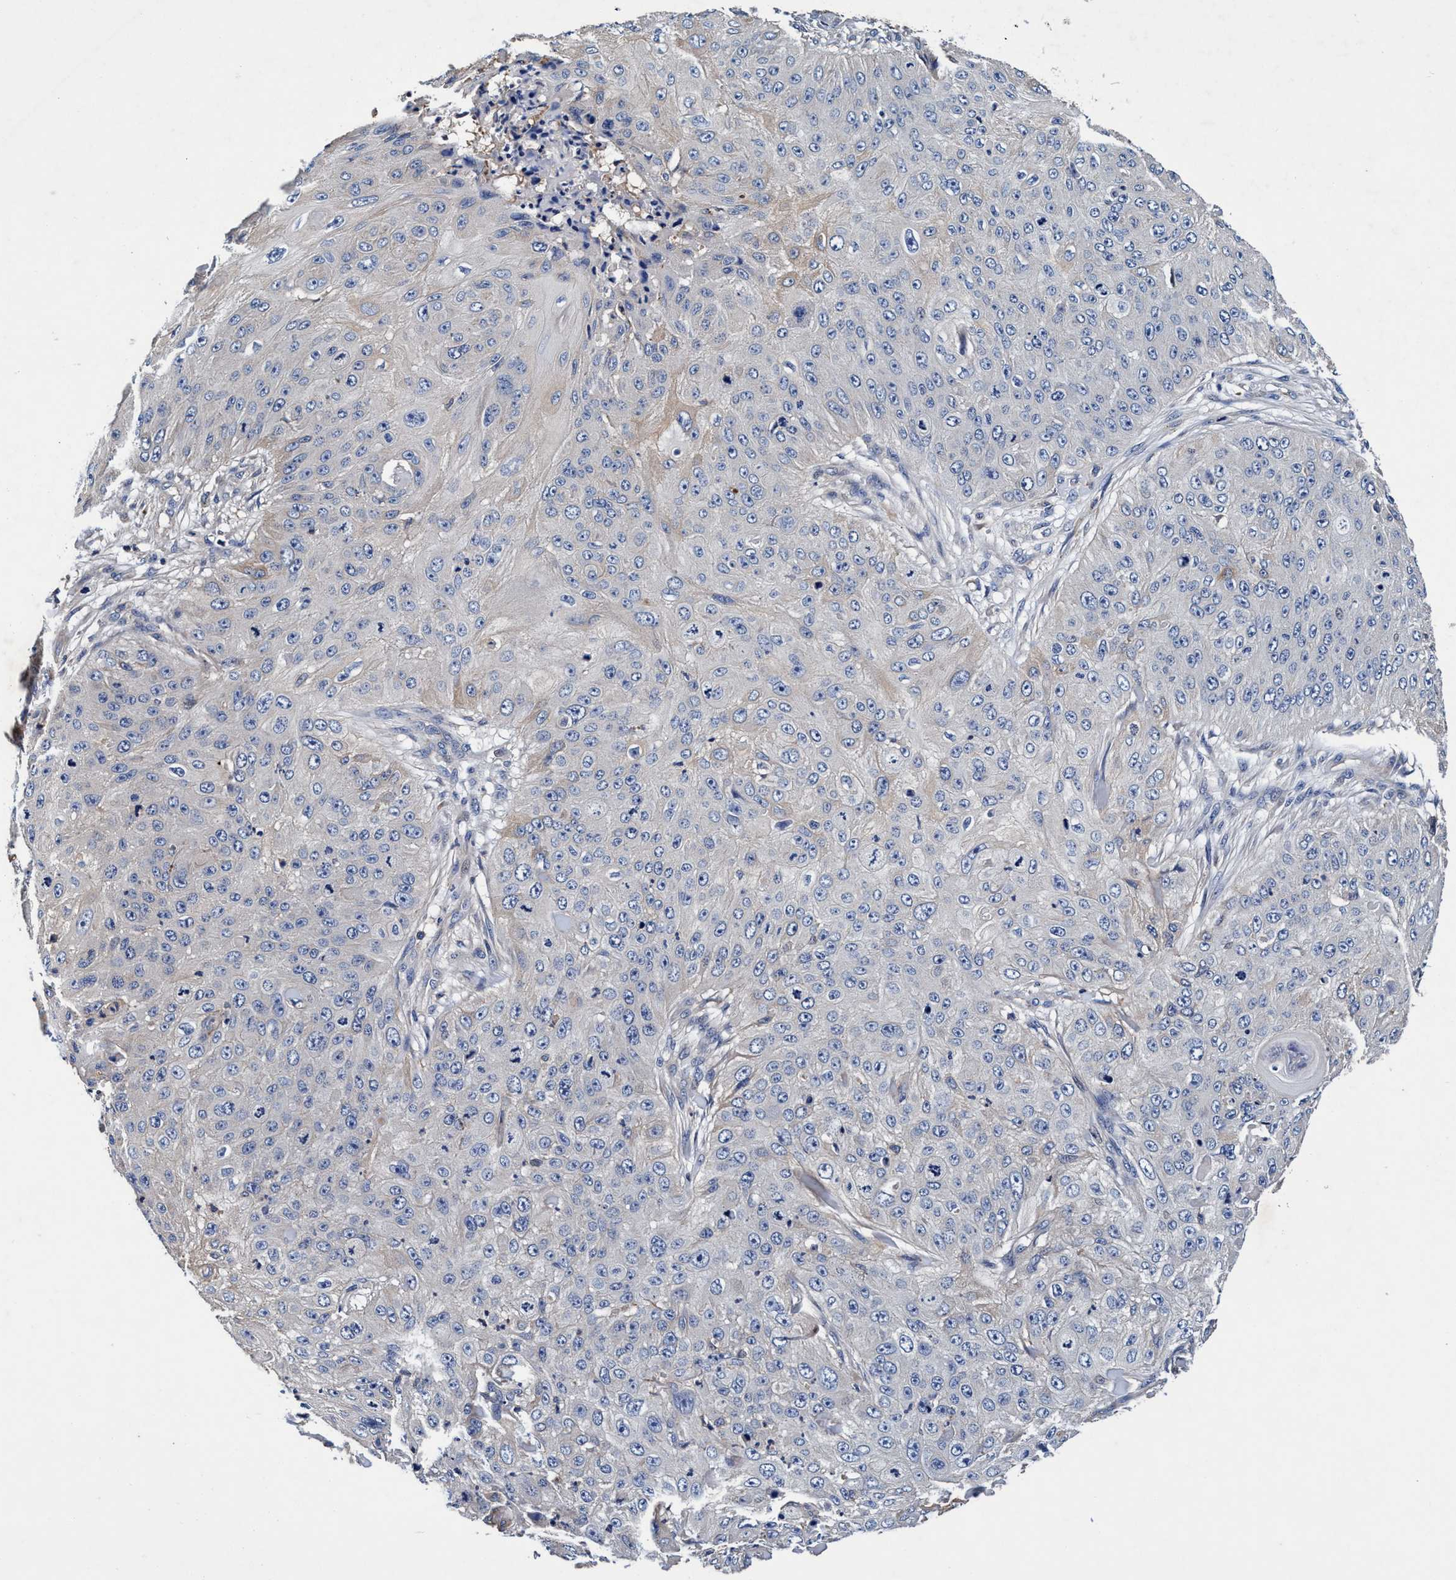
{"staining": {"intensity": "negative", "quantity": "none", "location": "none"}, "tissue": "skin cancer", "cell_type": "Tumor cells", "image_type": "cancer", "snomed": [{"axis": "morphology", "description": "Squamous cell carcinoma, NOS"}, {"axis": "topography", "description": "Skin"}], "caption": "This is an IHC micrograph of human squamous cell carcinoma (skin). There is no positivity in tumor cells.", "gene": "RNF208", "patient": {"sex": "female", "age": 80}}